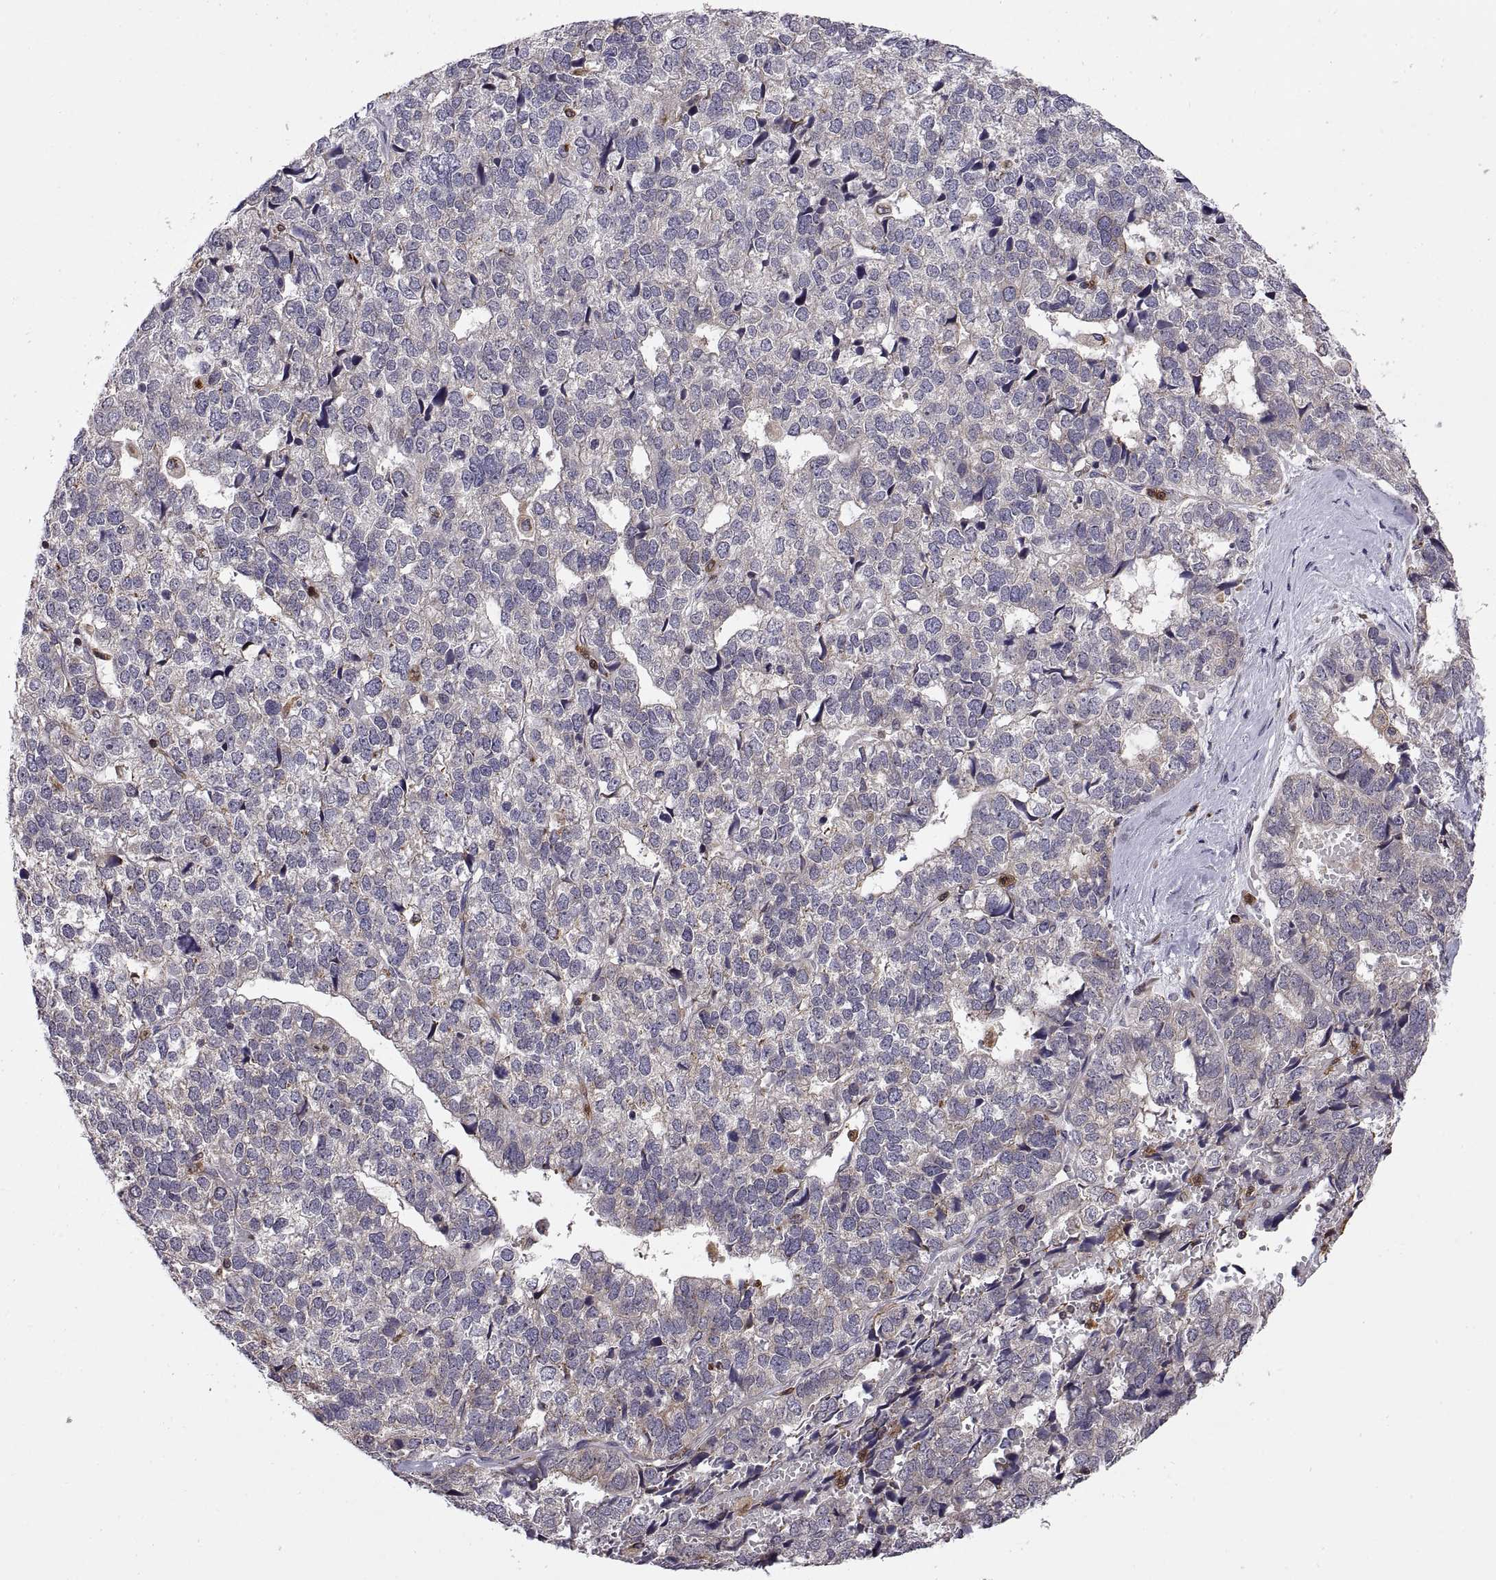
{"staining": {"intensity": "negative", "quantity": "none", "location": "none"}, "tissue": "stomach cancer", "cell_type": "Tumor cells", "image_type": "cancer", "snomed": [{"axis": "morphology", "description": "Adenocarcinoma, NOS"}, {"axis": "topography", "description": "Stomach"}], "caption": "Immunohistochemical staining of stomach adenocarcinoma reveals no significant positivity in tumor cells. (Brightfield microscopy of DAB (3,3'-diaminobenzidine) immunohistochemistry (IHC) at high magnification).", "gene": "ACAP1", "patient": {"sex": "male", "age": 69}}